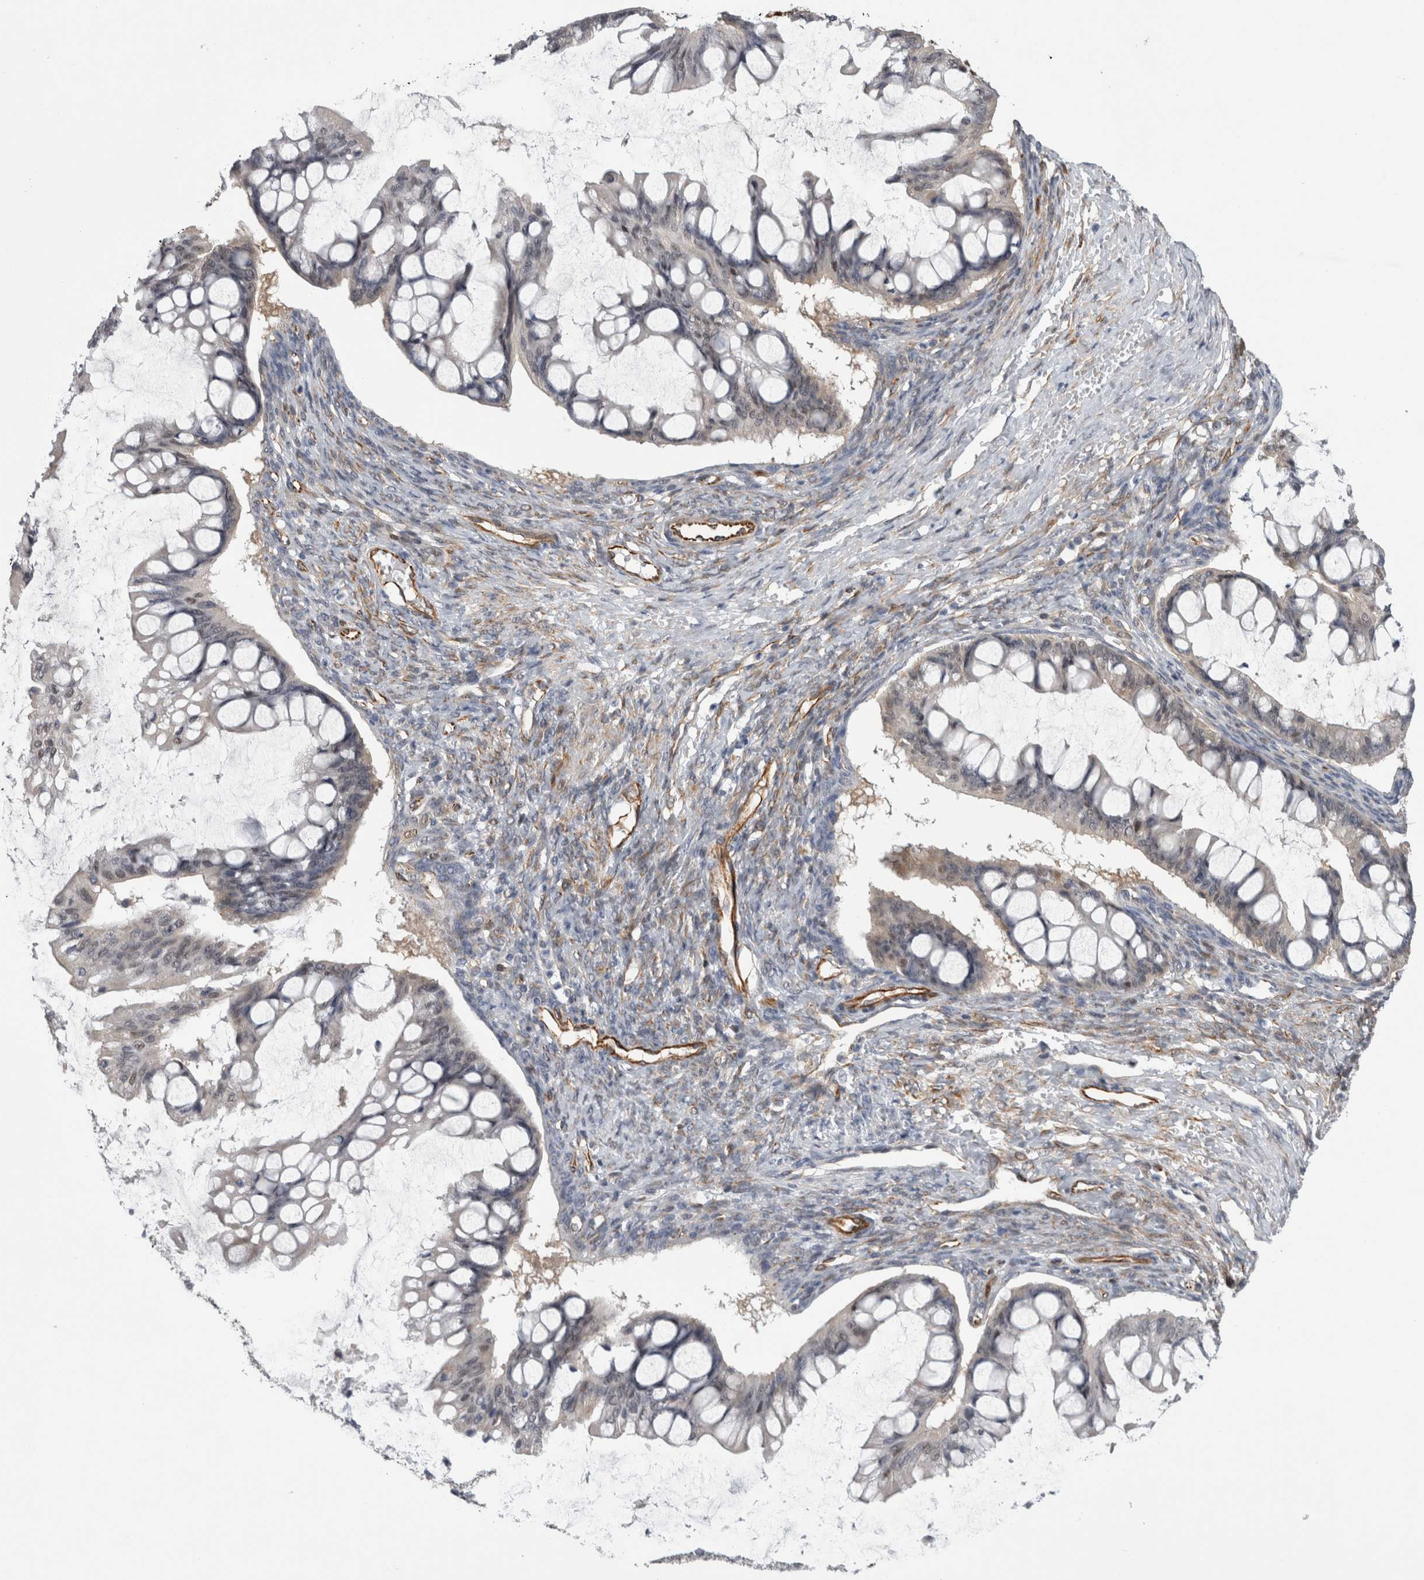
{"staining": {"intensity": "weak", "quantity": "<25%", "location": "cytoplasmic/membranous"}, "tissue": "ovarian cancer", "cell_type": "Tumor cells", "image_type": "cancer", "snomed": [{"axis": "morphology", "description": "Cystadenocarcinoma, mucinous, NOS"}, {"axis": "topography", "description": "Ovary"}], "caption": "An image of human ovarian cancer is negative for staining in tumor cells. Brightfield microscopy of immunohistochemistry stained with DAB (brown) and hematoxylin (blue), captured at high magnification.", "gene": "ACOT7", "patient": {"sex": "female", "age": 73}}